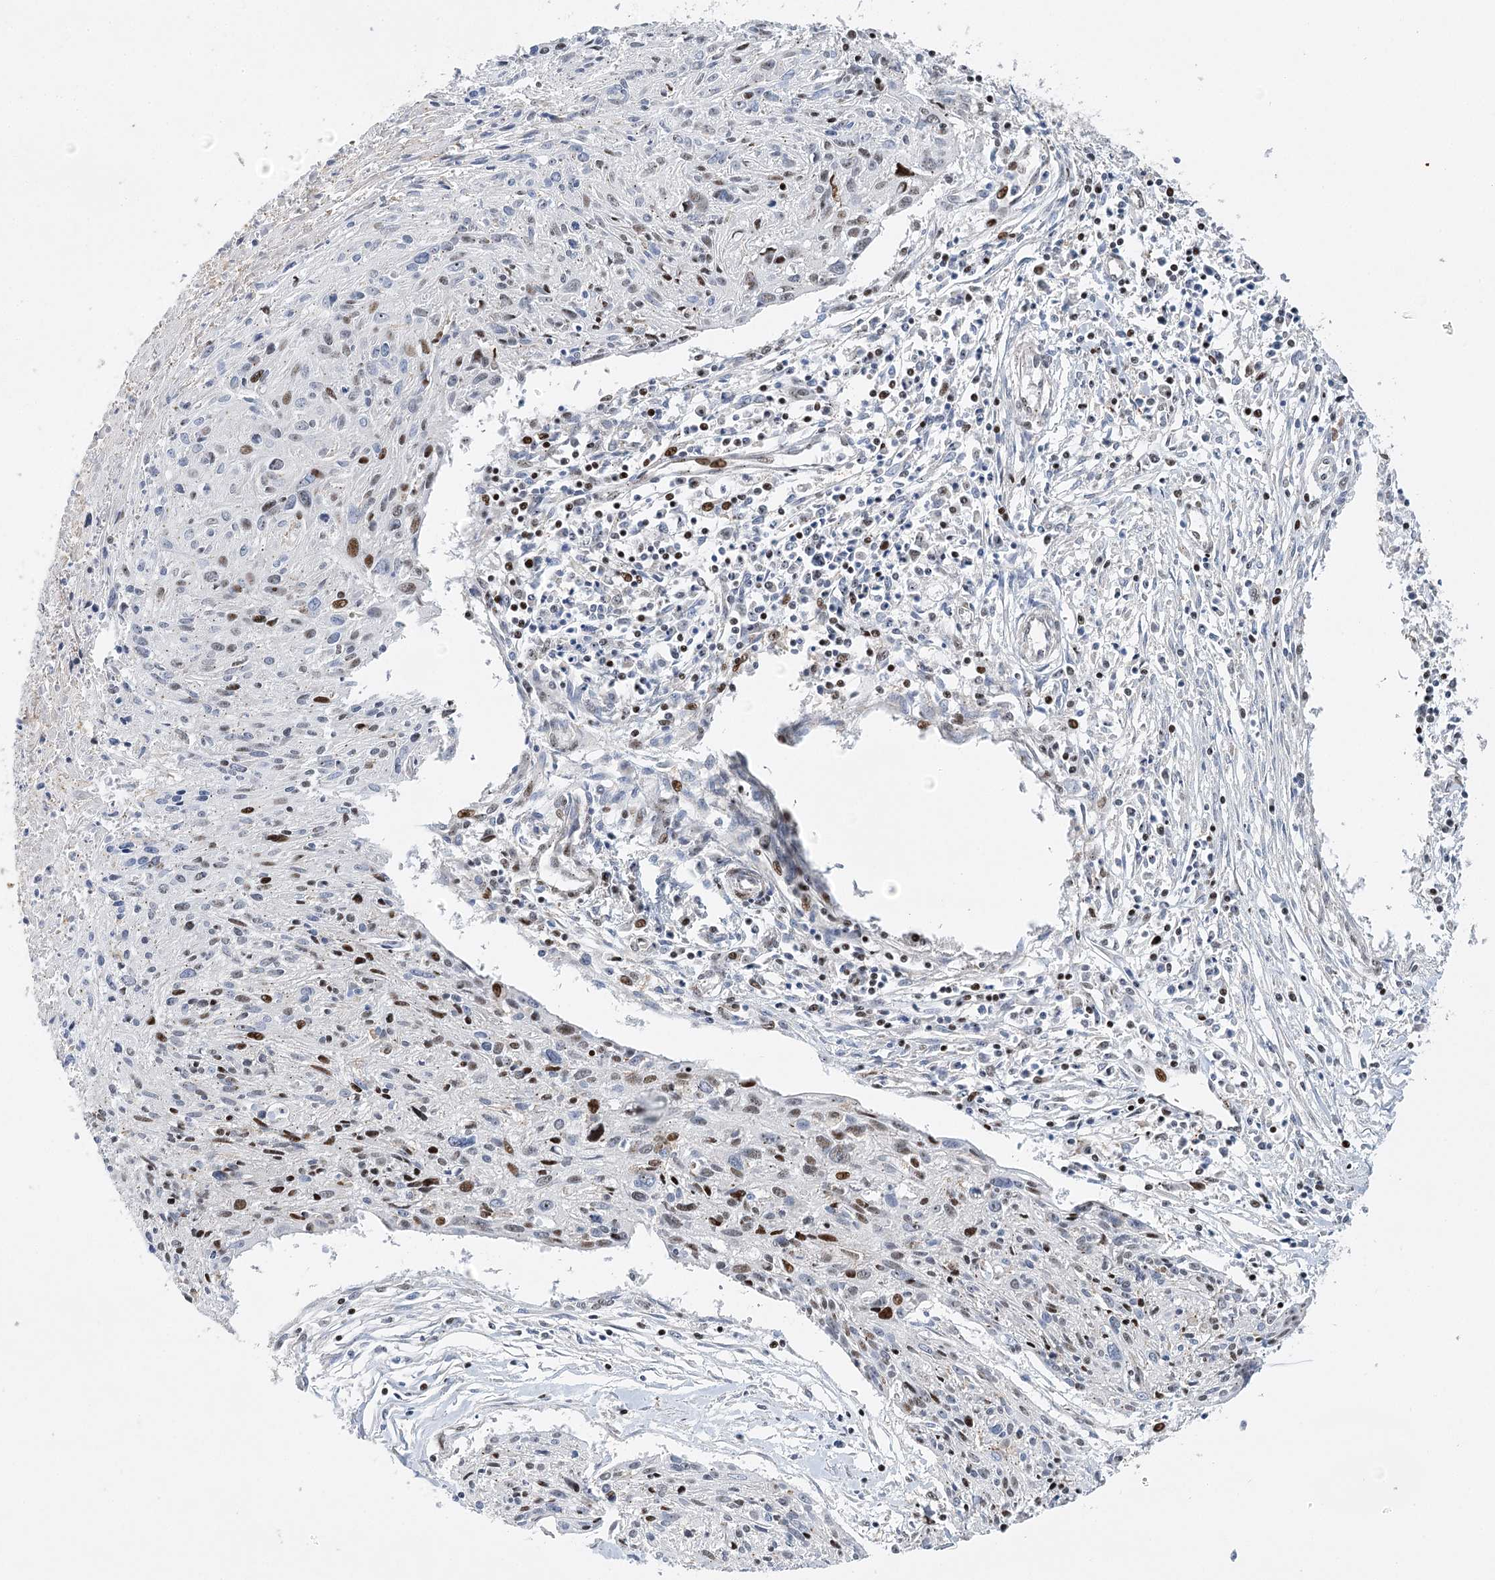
{"staining": {"intensity": "moderate", "quantity": "<25%", "location": "nuclear"}, "tissue": "cervical cancer", "cell_type": "Tumor cells", "image_type": "cancer", "snomed": [{"axis": "morphology", "description": "Squamous cell carcinoma, NOS"}, {"axis": "topography", "description": "Cervix"}], "caption": "A high-resolution image shows immunohistochemistry (IHC) staining of cervical cancer, which demonstrates moderate nuclear positivity in about <25% of tumor cells.", "gene": "CAMTA1", "patient": {"sex": "female", "age": 51}}